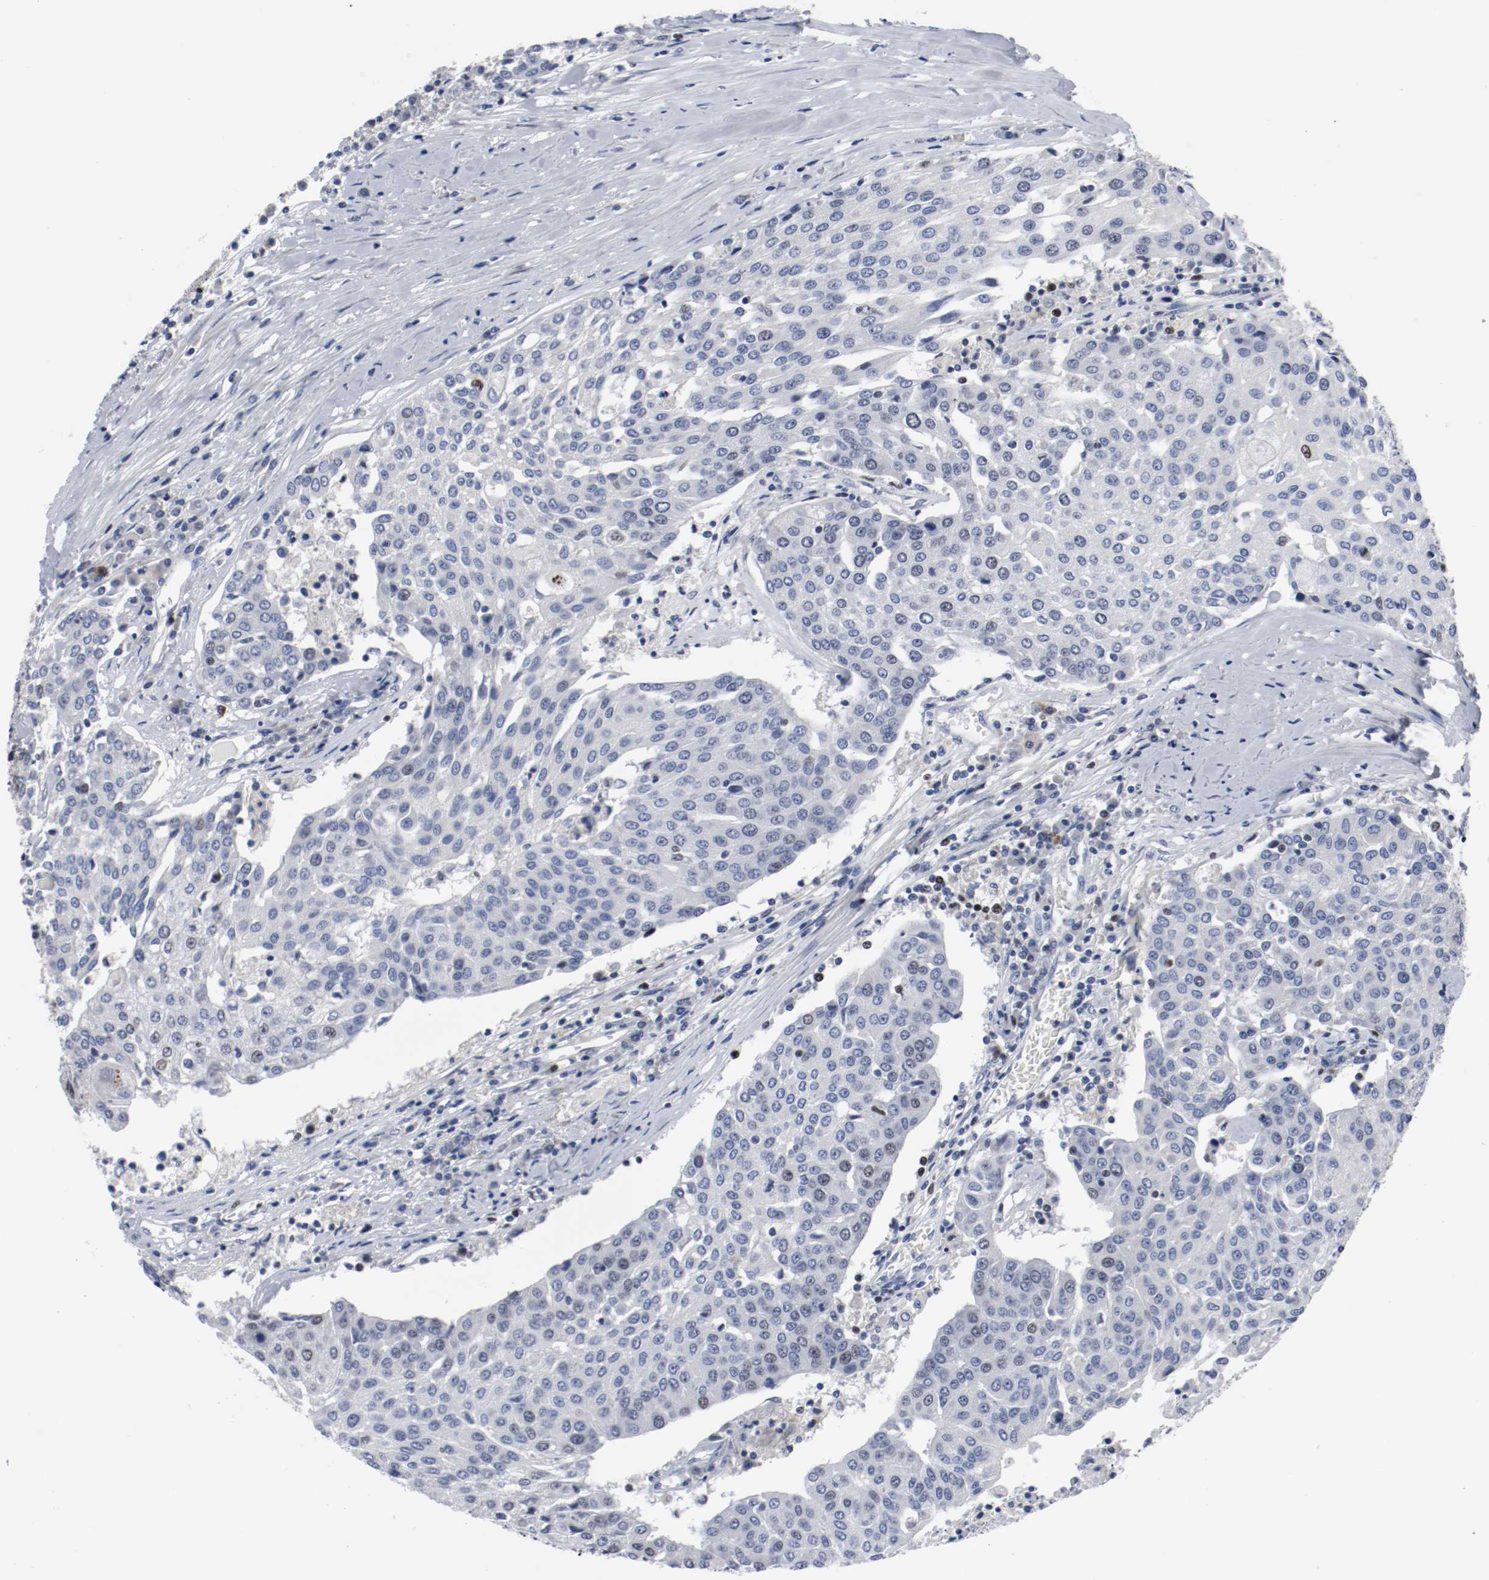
{"staining": {"intensity": "negative", "quantity": "none", "location": "none"}, "tissue": "urothelial cancer", "cell_type": "Tumor cells", "image_type": "cancer", "snomed": [{"axis": "morphology", "description": "Urothelial carcinoma, High grade"}, {"axis": "topography", "description": "Urinary bladder"}], "caption": "This is an immunohistochemistry (IHC) micrograph of human urothelial cancer. There is no staining in tumor cells.", "gene": "MCM6", "patient": {"sex": "female", "age": 85}}